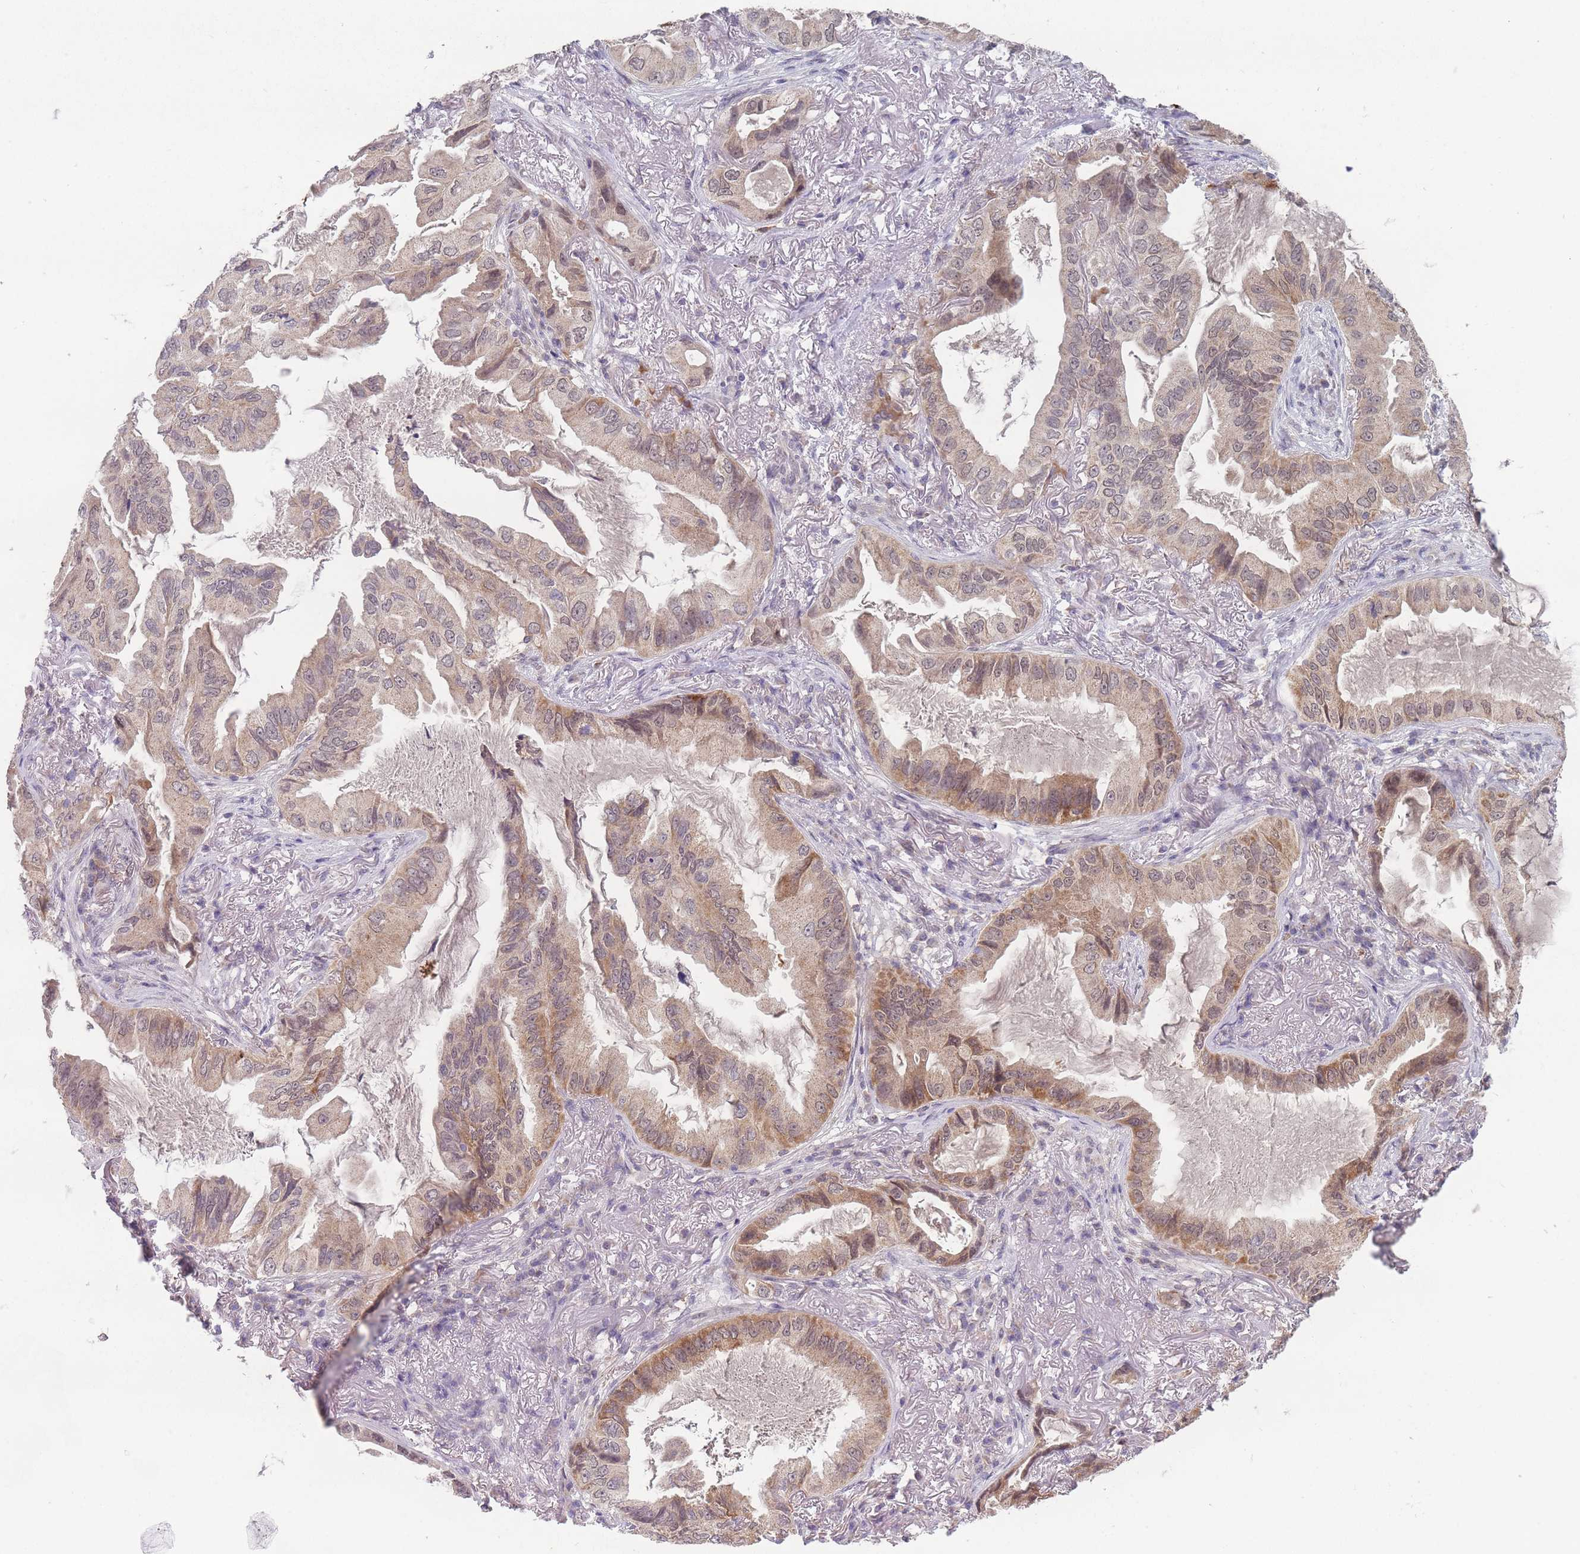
{"staining": {"intensity": "moderate", "quantity": ">75%", "location": "cytoplasmic/membranous,nuclear"}, "tissue": "lung cancer", "cell_type": "Tumor cells", "image_type": "cancer", "snomed": [{"axis": "morphology", "description": "Adenocarcinoma, NOS"}, {"axis": "topography", "description": "Lung"}], "caption": "Approximately >75% of tumor cells in adenocarcinoma (lung) reveal moderate cytoplasmic/membranous and nuclear protein staining as visualized by brown immunohistochemical staining.", "gene": "PEX7", "patient": {"sex": "female", "age": 69}}